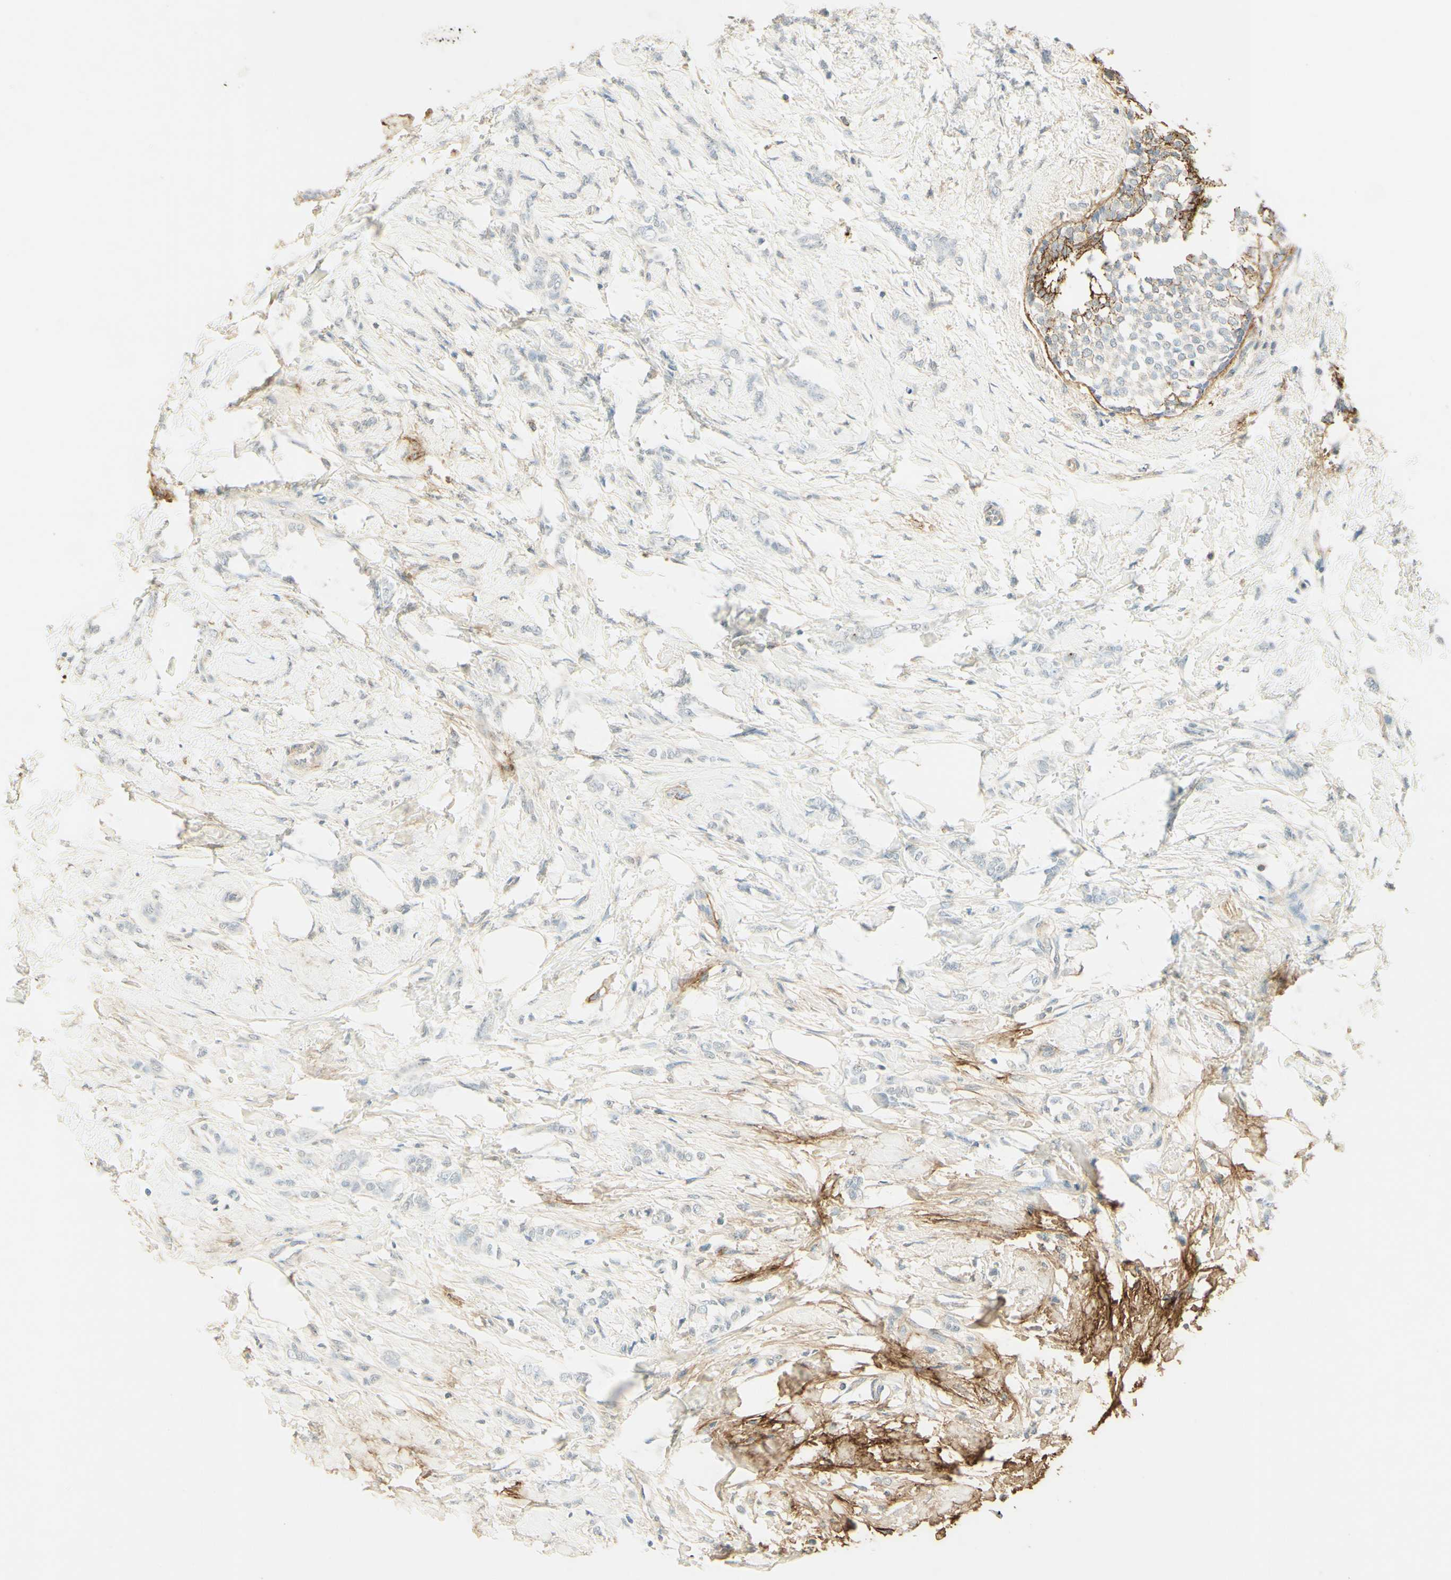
{"staining": {"intensity": "negative", "quantity": "none", "location": "none"}, "tissue": "breast cancer", "cell_type": "Tumor cells", "image_type": "cancer", "snomed": [{"axis": "morphology", "description": "Lobular carcinoma, in situ"}, {"axis": "morphology", "description": "Lobular carcinoma"}, {"axis": "topography", "description": "Breast"}], "caption": "High power microscopy histopathology image of an immunohistochemistry (IHC) micrograph of breast cancer, revealing no significant expression in tumor cells.", "gene": "TNN", "patient": {"sex": "female", "age": 41}}